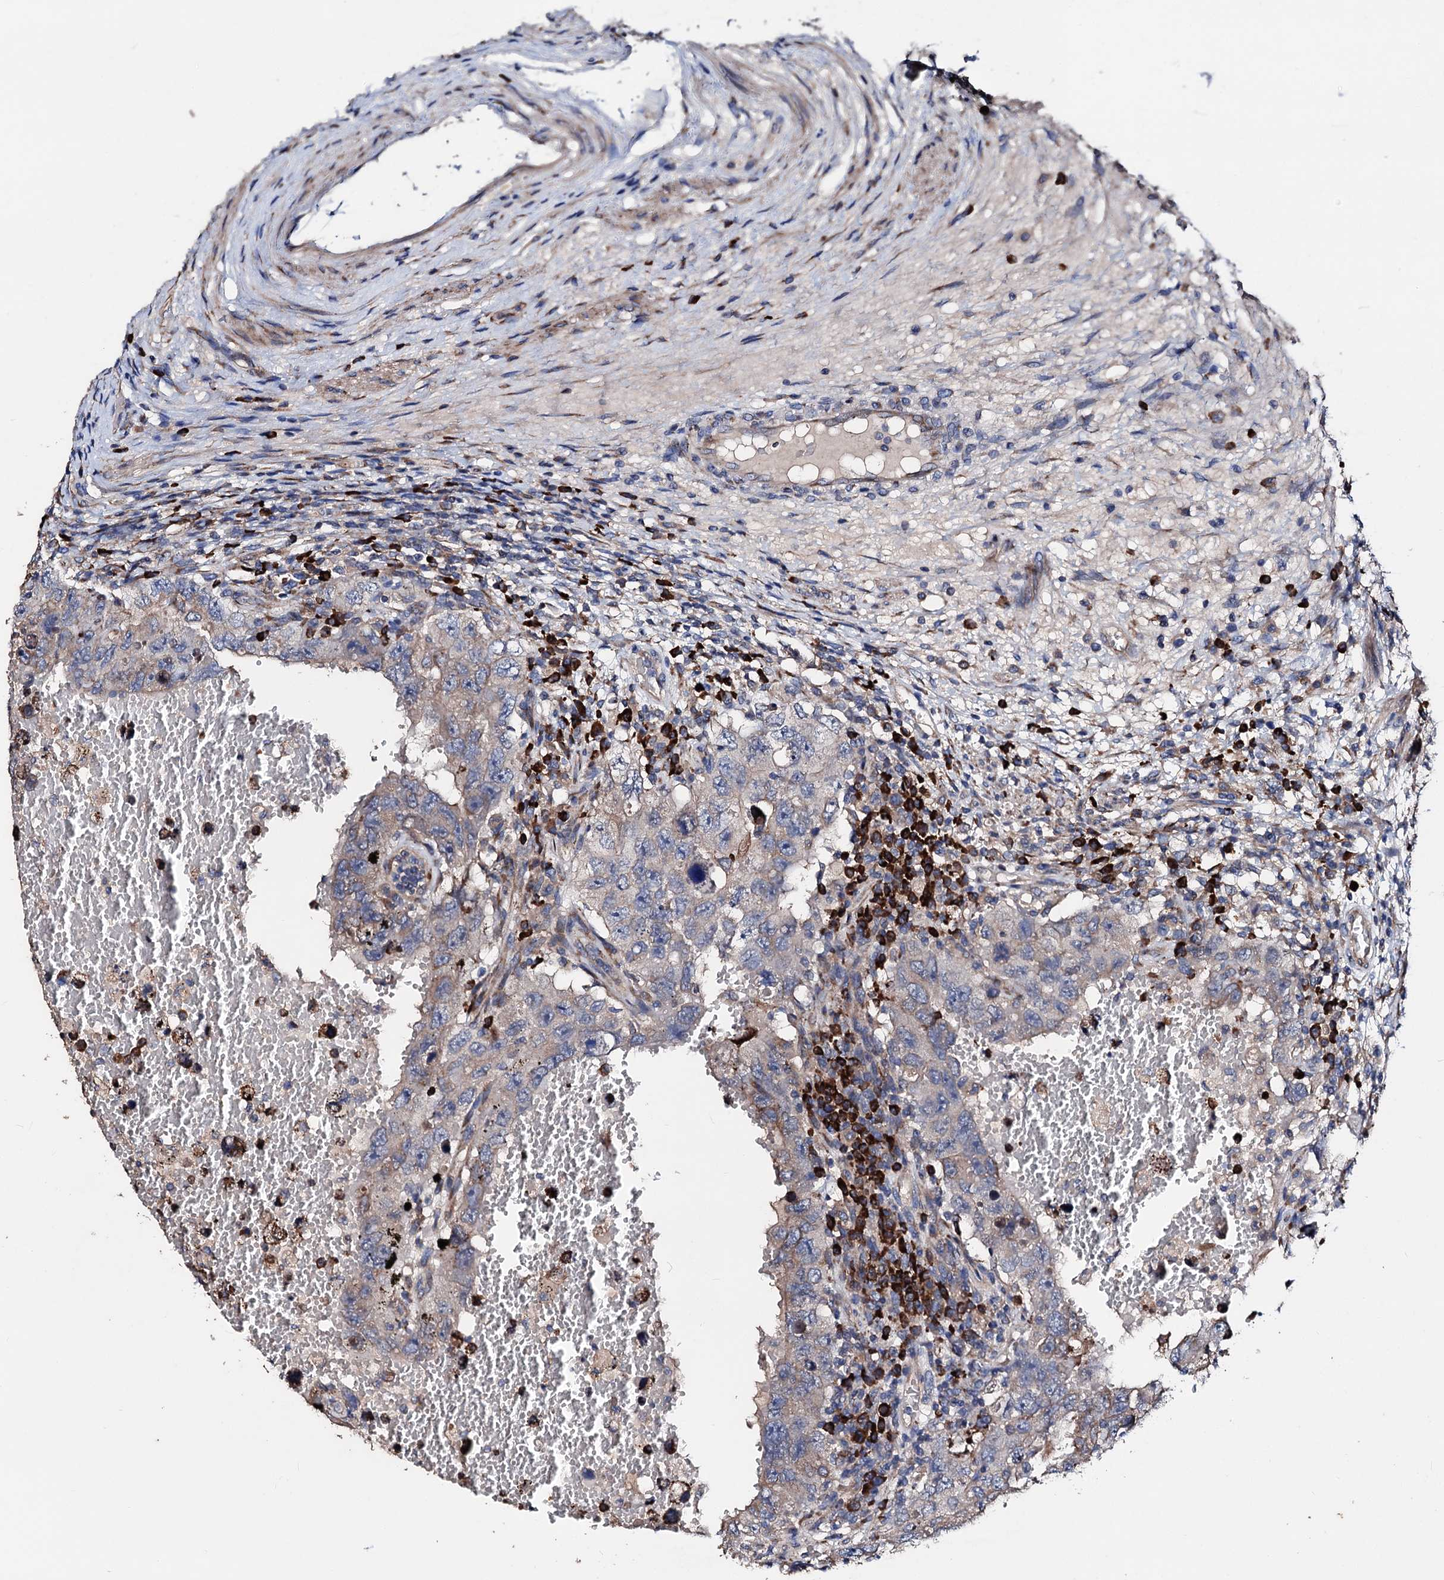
{"staining": {"intensity": "weak", "quantity": "<25%", "location": "cytoplasmic/membranous"}, "tissue": "testis cancer", "cell_type": "Tumor cells", "image_type": "cancer", "snomed": [{"axis": "morphology", "description": "Carcinoma, Embryonal, NOS"}, {"axis": "topography", "description": "Testis"}], "caption": "An immunohistochemistry micrograph of testis embryonal carcinoma is shown. There is no staining in tumor cells of testis embryonal carcinoma.", "gene": "AKAP11", "patient": {"sex": "male", "age": 26}}